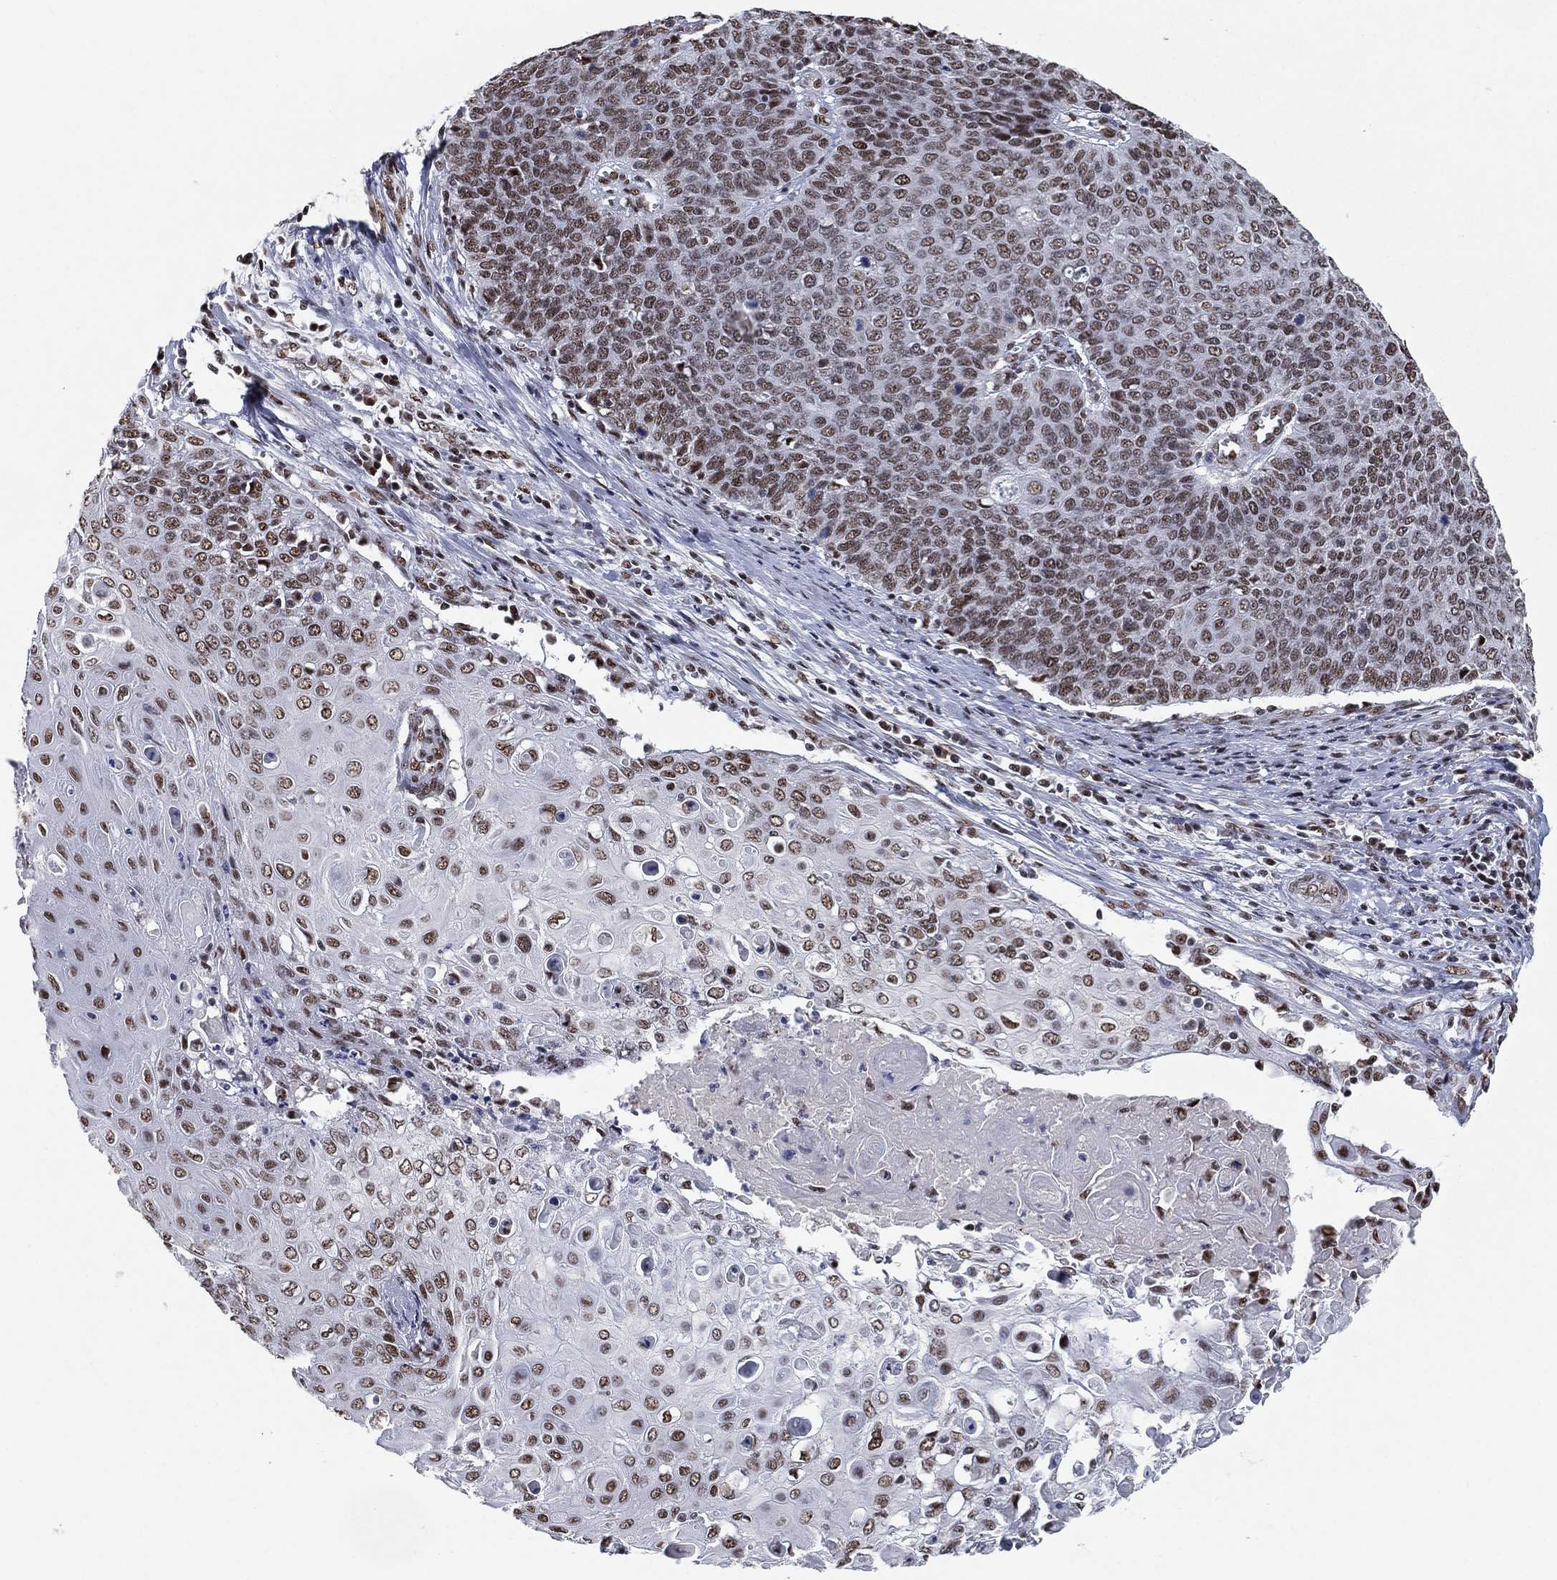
{"staining": {"intensity": "weak", "quantity": "25%-75%", "location": "nuclear"}, "tissue": "cervical cancer", "cell_type": "Tumor cells", "image_type": "cancer", "snomed": [{"axis": "morphology", "description": "Squamous cell carcinoma, NOS"}, {"axis": "topography", "description": "Cervix"}], "caption": "Weak nuclear expression is identified in approximately 25%-75% of tumor cells in cervical squamous cell carcinoma.", "gene": "DDX27", "patient": {"sex": "female", "age": 39}}